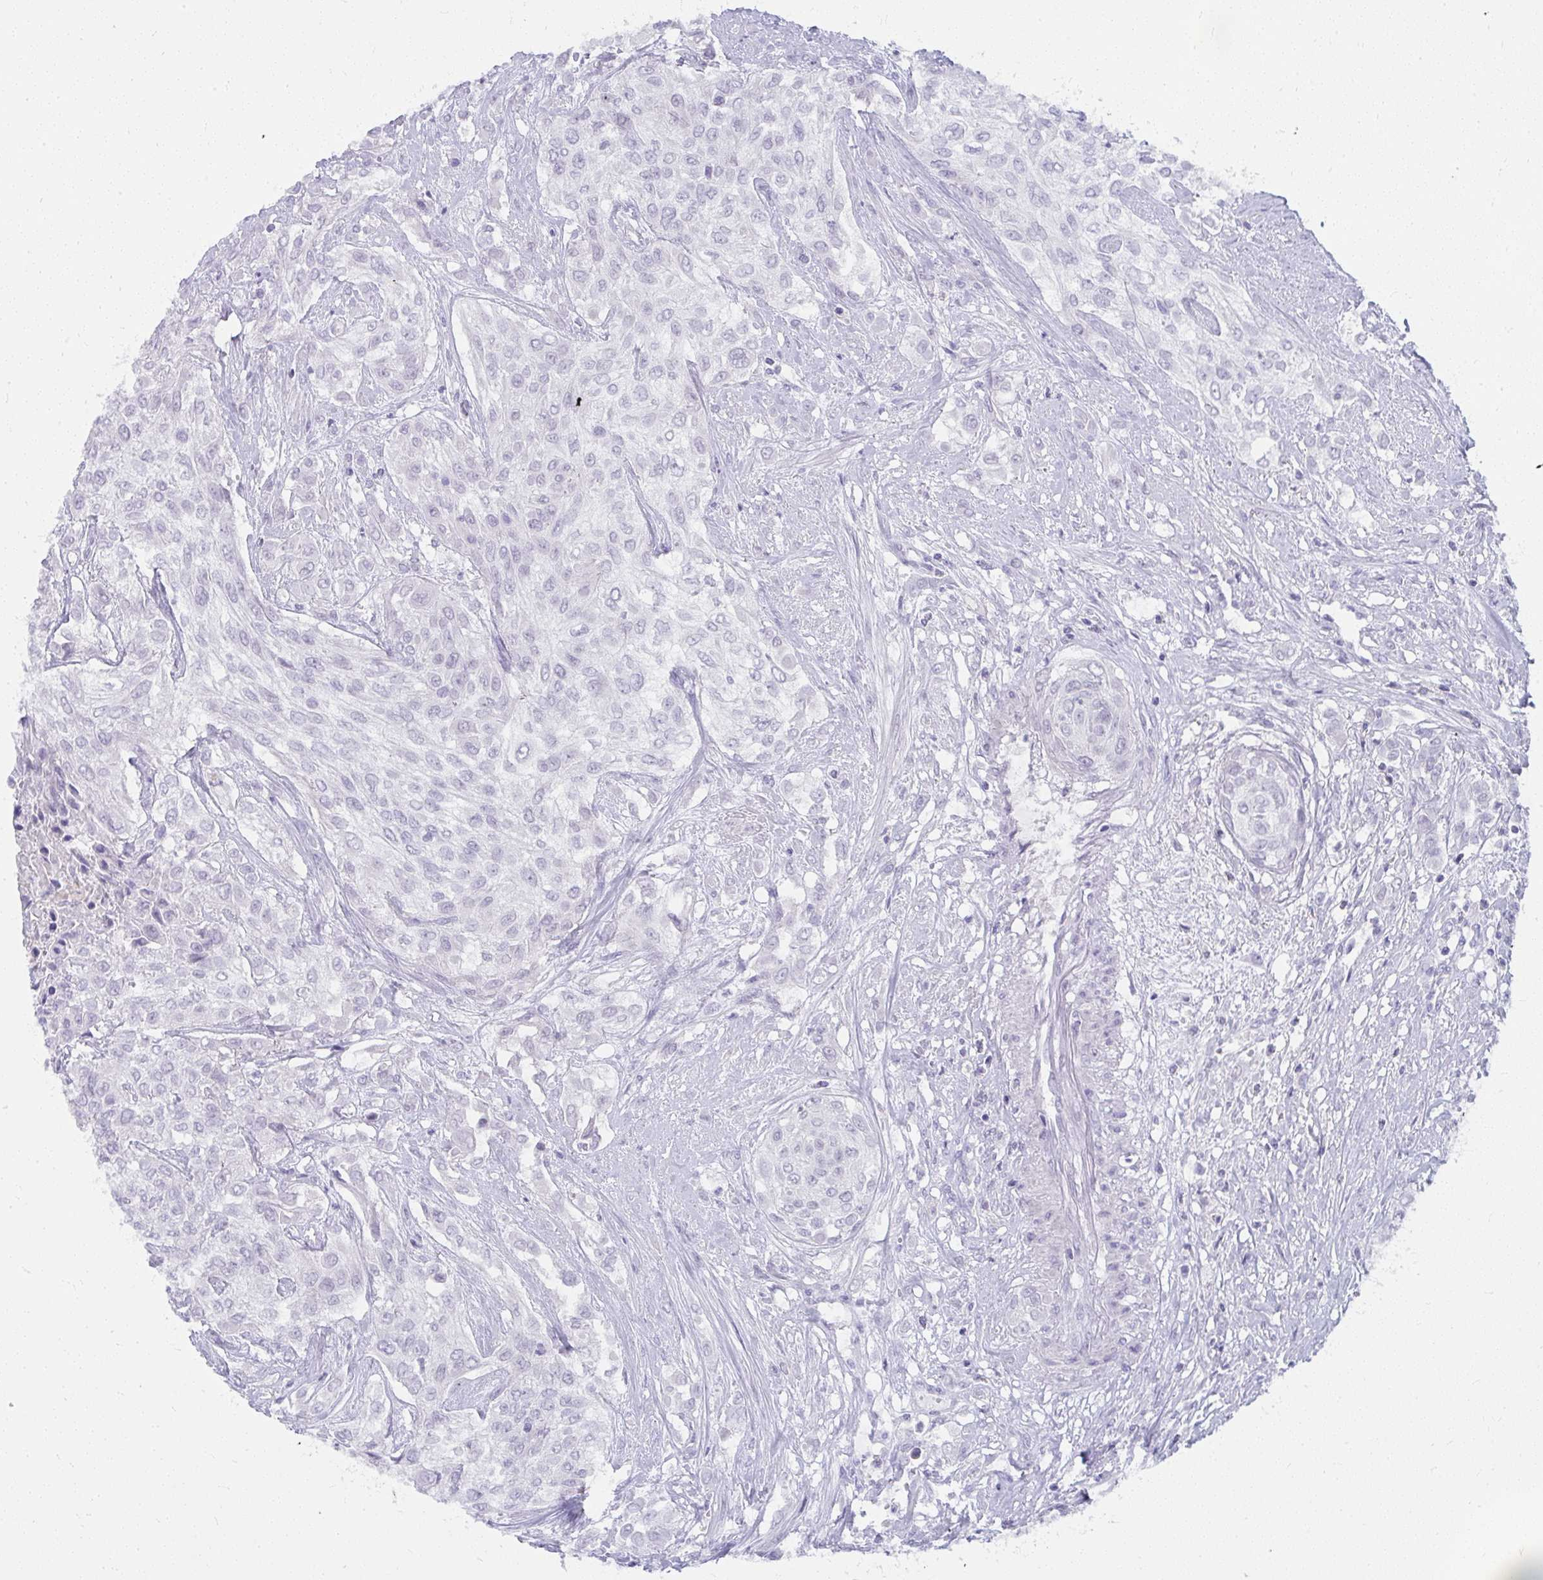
{"staining": {"intensity": "negative", "quantity": "none", "location": "none"}, "tissue": "urothelial cancer", "cell_type": "Tumor cells", "image_type": "cancer", "snomed": [{"axis": "morphology", "description": "Urothelial carcinoma, High grade"}, {"axis": "topography", "description": "Urinary bladder"}], "caption": "This image is of urothelial cancer stained with IHC to label a protein in brown with the nuclei are counter-stained blue. There is no expression in tumor cells.", "gene": "UGT3A2", "patient": {"sex": "male", "age": 57}}